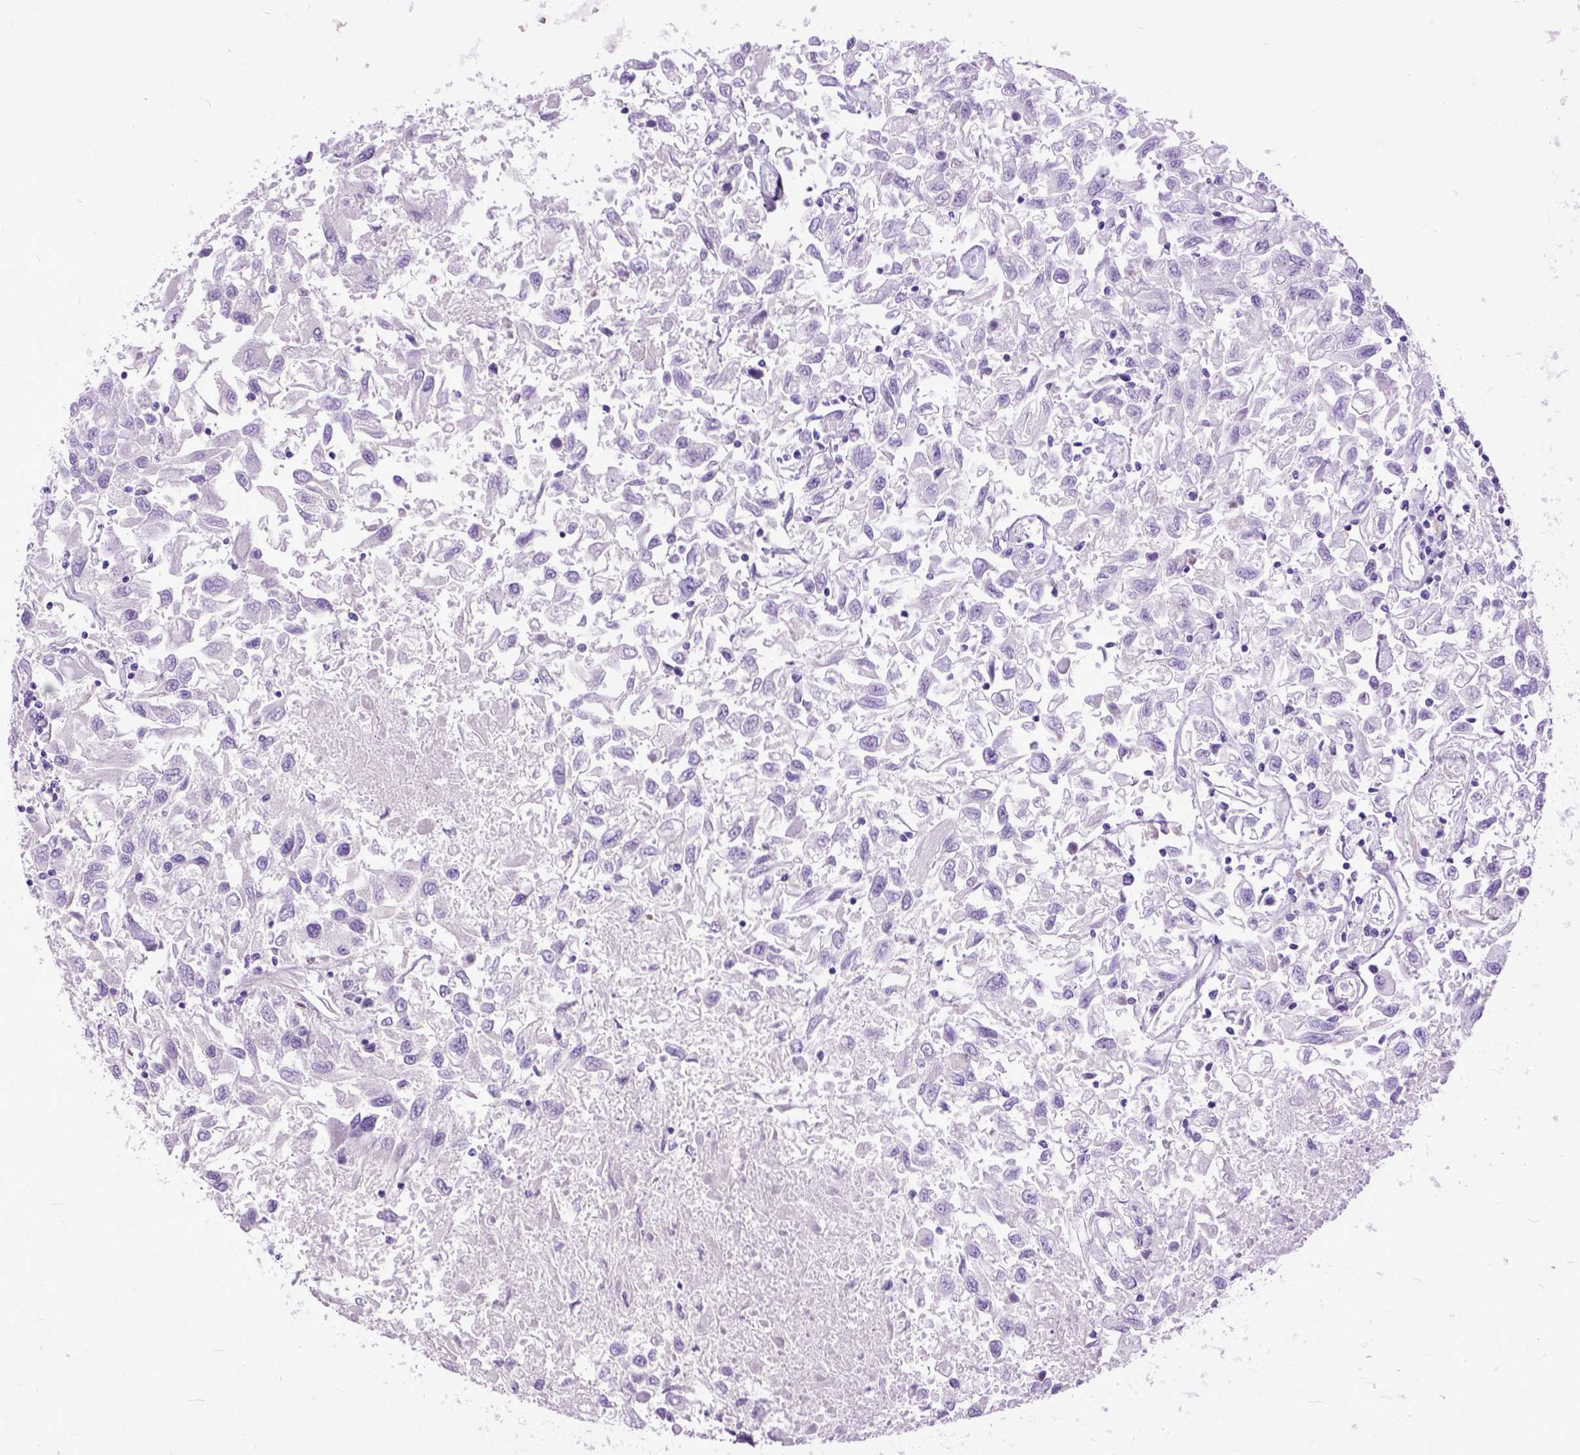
{"staining": {"intensity": "negative", "quantity": "none", "location": "none"}, "tissue": "renal cancer", "cell_type": "Tumor cells", "image_type": "cancer", "snomed": [{"axis": "morphology", "description": "Adenocarcinoma, NOS"}, {"axis": "topography", "description": "Kidney"}], "caption": "Immunohistochemistry (IHC) of human renal adenocarcinoma exhibits no expression in tumor cells. (DAB (3,3'-diaminobenzidine) immunohistochemistry visualized using brightfield microscopy, high magnification).", "gene": "CRB1", "patient": {"sex": "female", "age": 76}}